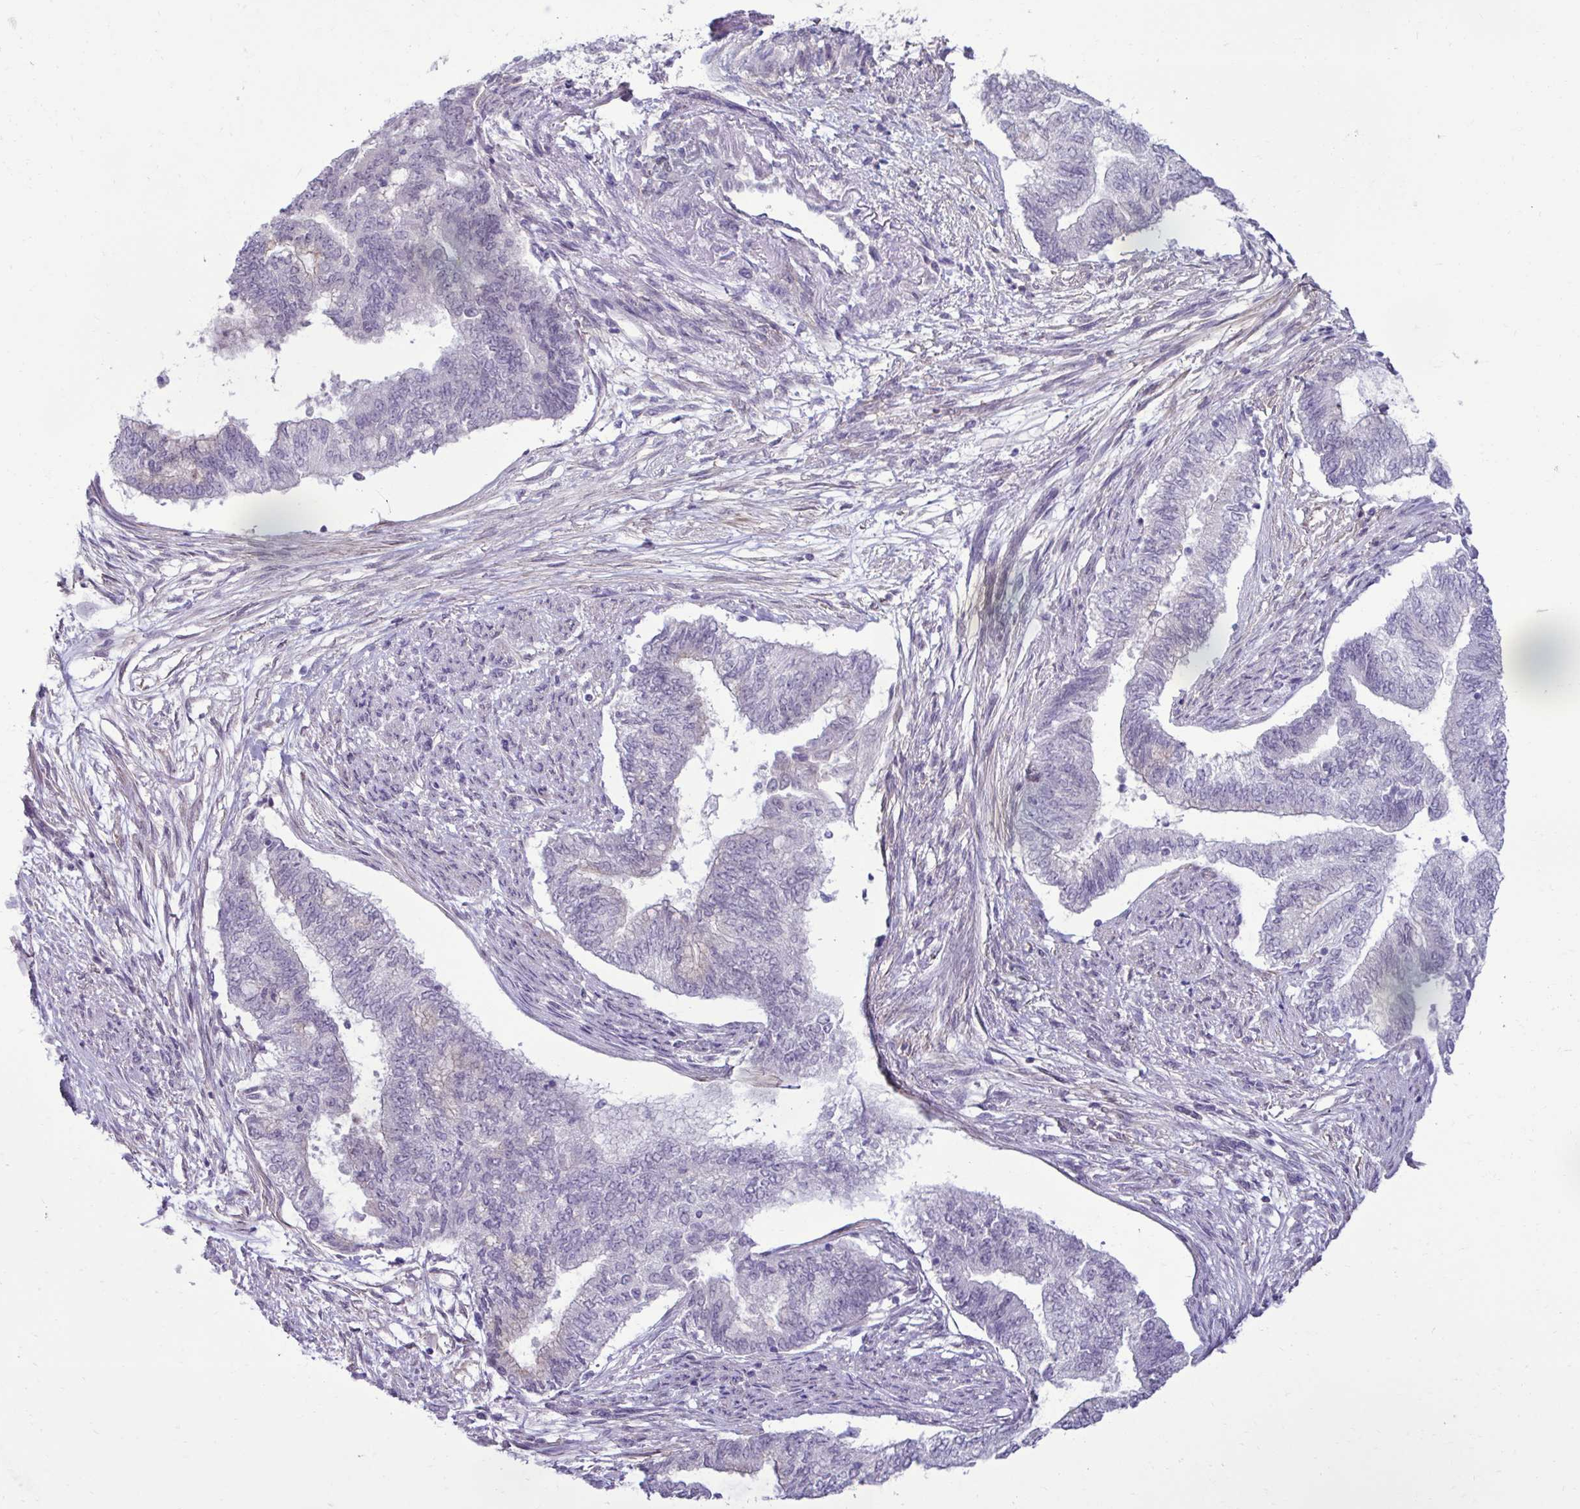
{"staining": {"intensity": "negative", "quantity": "none", "location": "none"}, "tissue": "endometrial cancer", "cell_type": "Tumor cells", "image_type": "cancer", "snomed": [{"axis": "morphology", "description": "Adenocarcinoma, NOS"}, {"axis": "topography", "description": "Endometrium"}], "caption": "Tumor cells are negative for protein expression in human adenocarcinoma (endometrial).", "gene": "SLC30A3", "patient": {"sex": "female", "age": 65}}